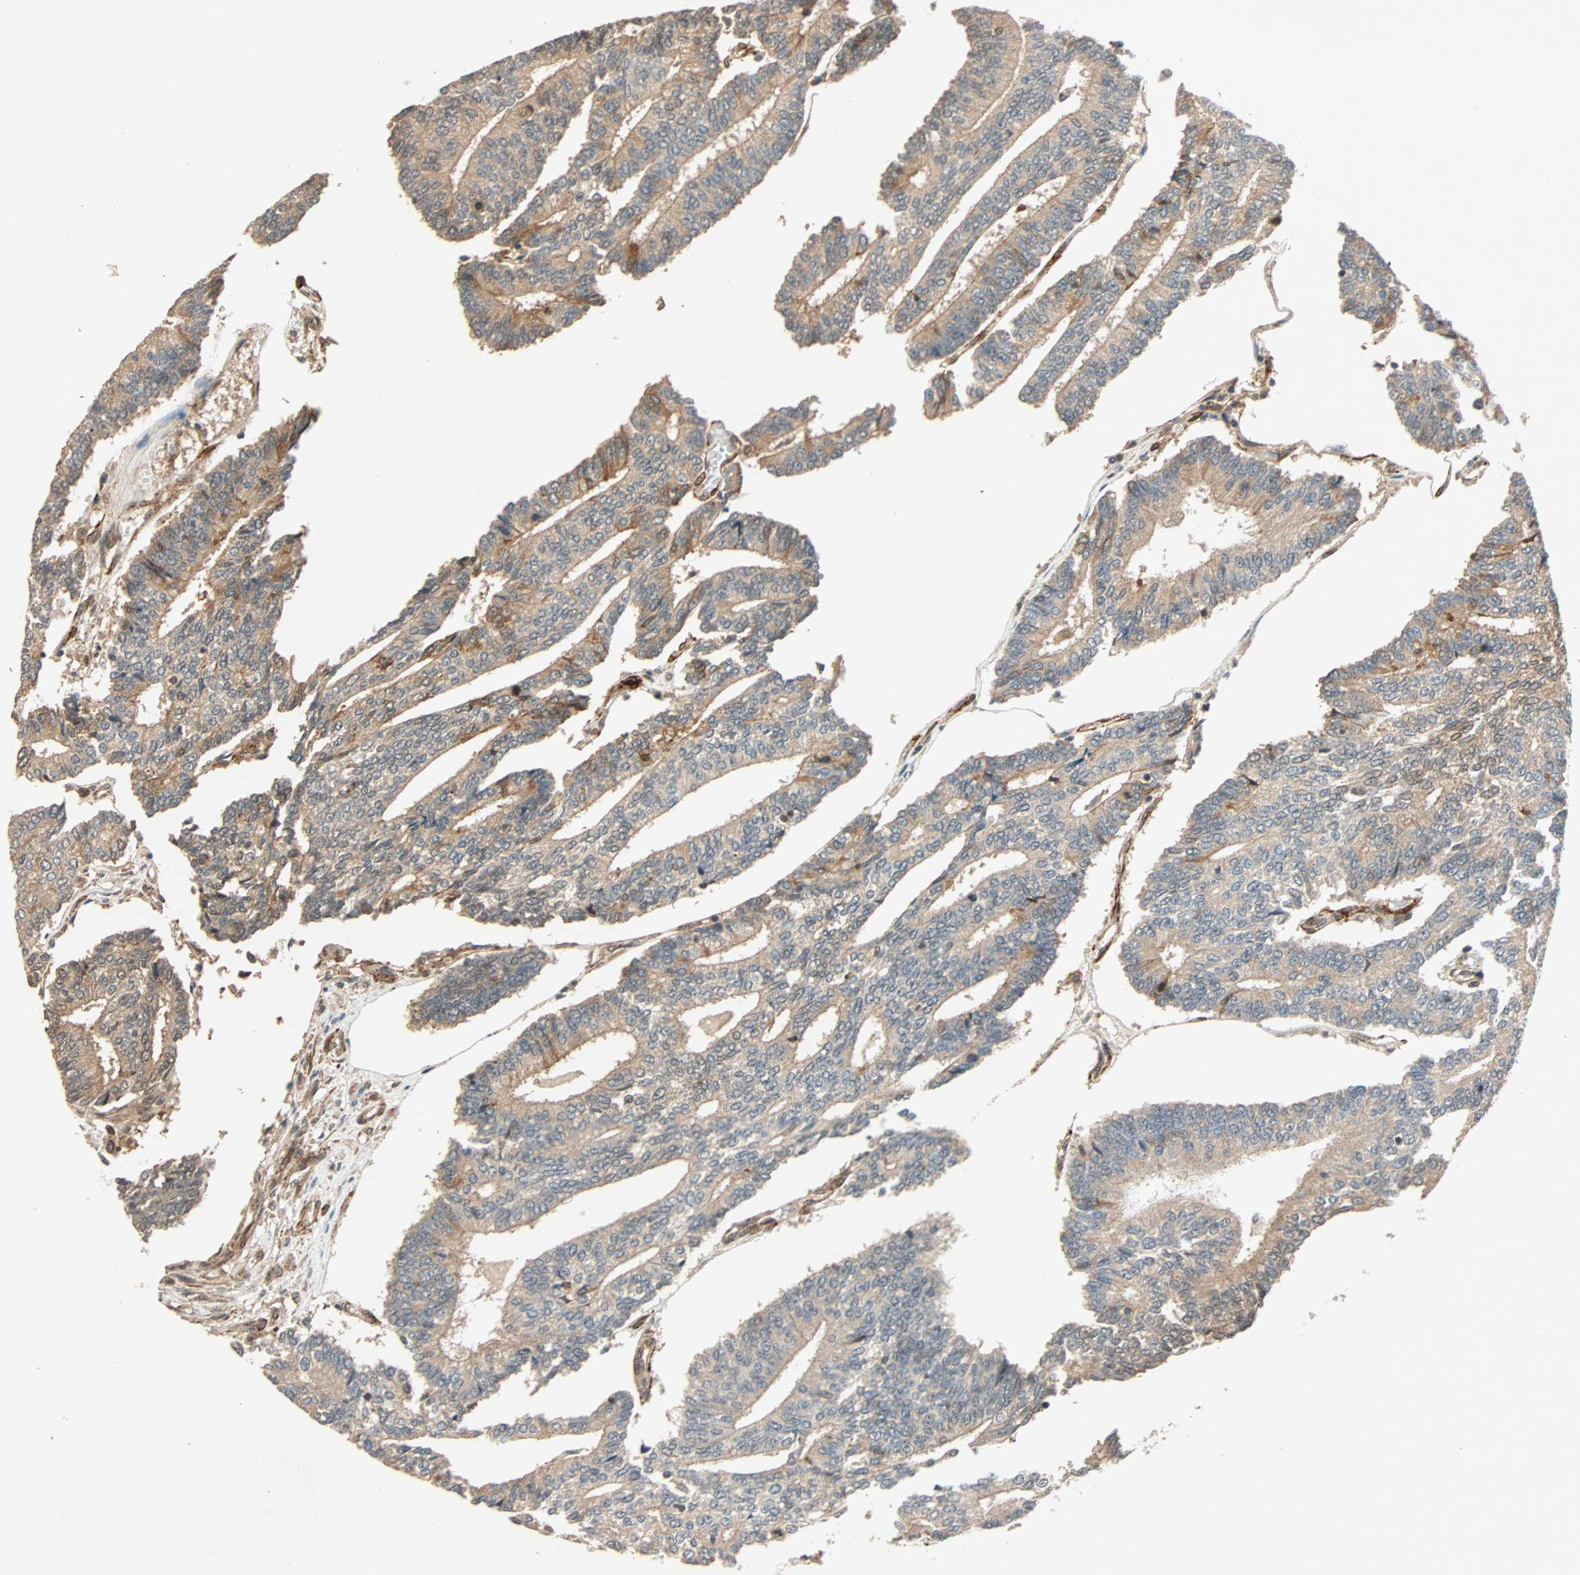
{"staining": {"intensity": "weak", "quantity": "25%-75%", "location": "cytoplasmic/membranous"}, "tissue": "prostate cancer", "cell_type": "Tumor cells", "image_type": "cancer", "snomed": [{"axis": "morphology", "description": "Adenocarcinoma, High grade"}, {"axis": "topography", "description": "Prostate"}], "caption": "Prostate cancer stained with immunohistochemistry (IHC) demonstrates weak cytoplasmic/membranous positivity in about 25%-75% of tumor cells. (IHC, brightfield microscopy, high magnification).", "gene": "QSER1", "patient": {"sex": "male", "age": 55}}